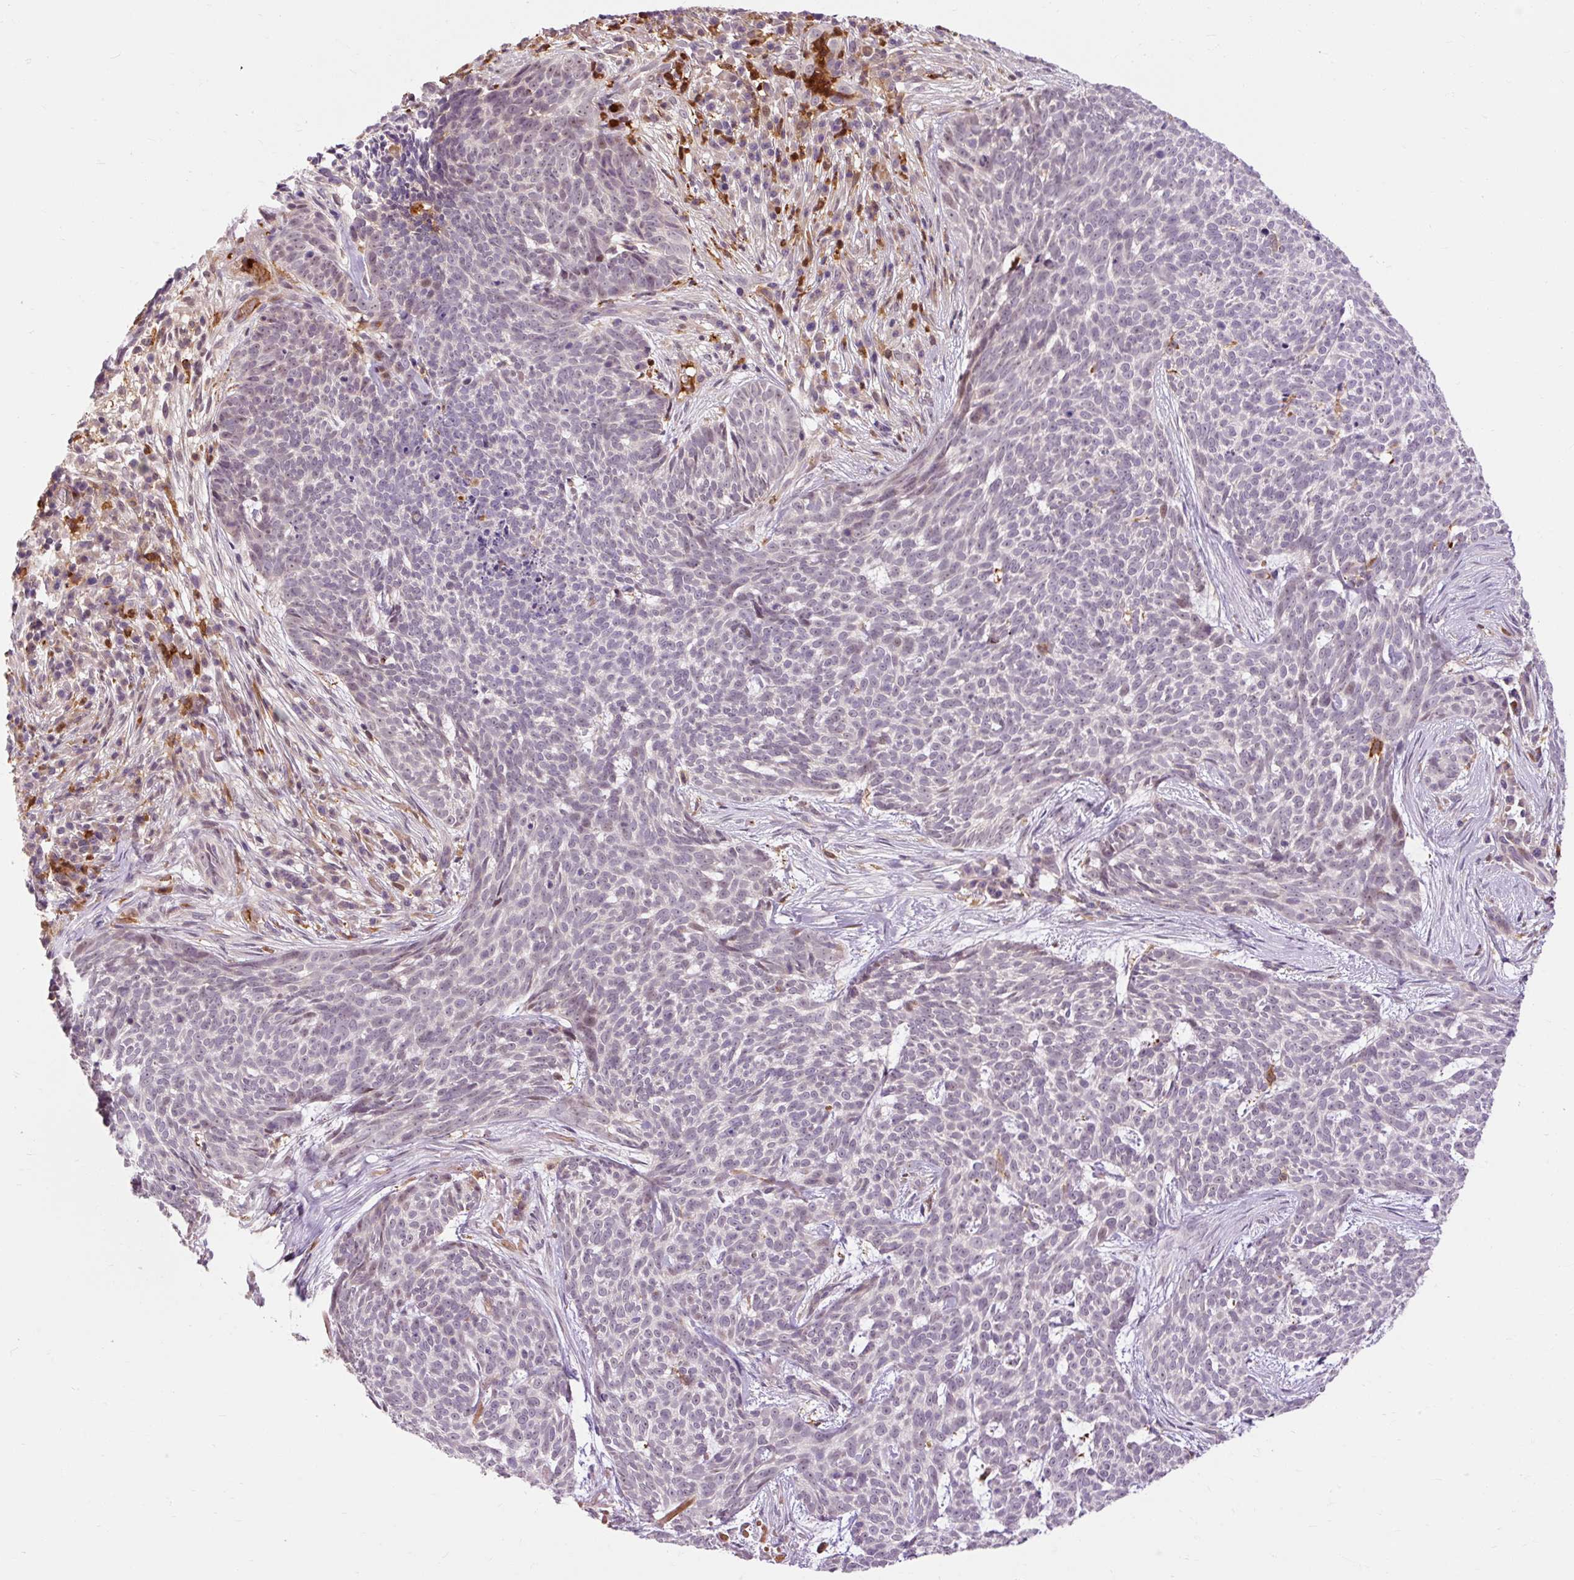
{"staining": {"intensity": "negative", "quantity": "none", "location": "none"}, "tissue": "skin cancer", "cell_type": "Tumor cells", "image_type": "cancer", "snomed": [{"axis": "morphology", "description": "Basal cell carcinoma"}, {"axis": "topography", "description": "Skin"}], "caption": "This is an immunohistochemistry (IHC) photomicrograph of skin cancer (basal cell carcinoma). There is no expression in tumor cells.", "gene": "CEBPZ", "patient": {"sex": "female", "age": 93}}